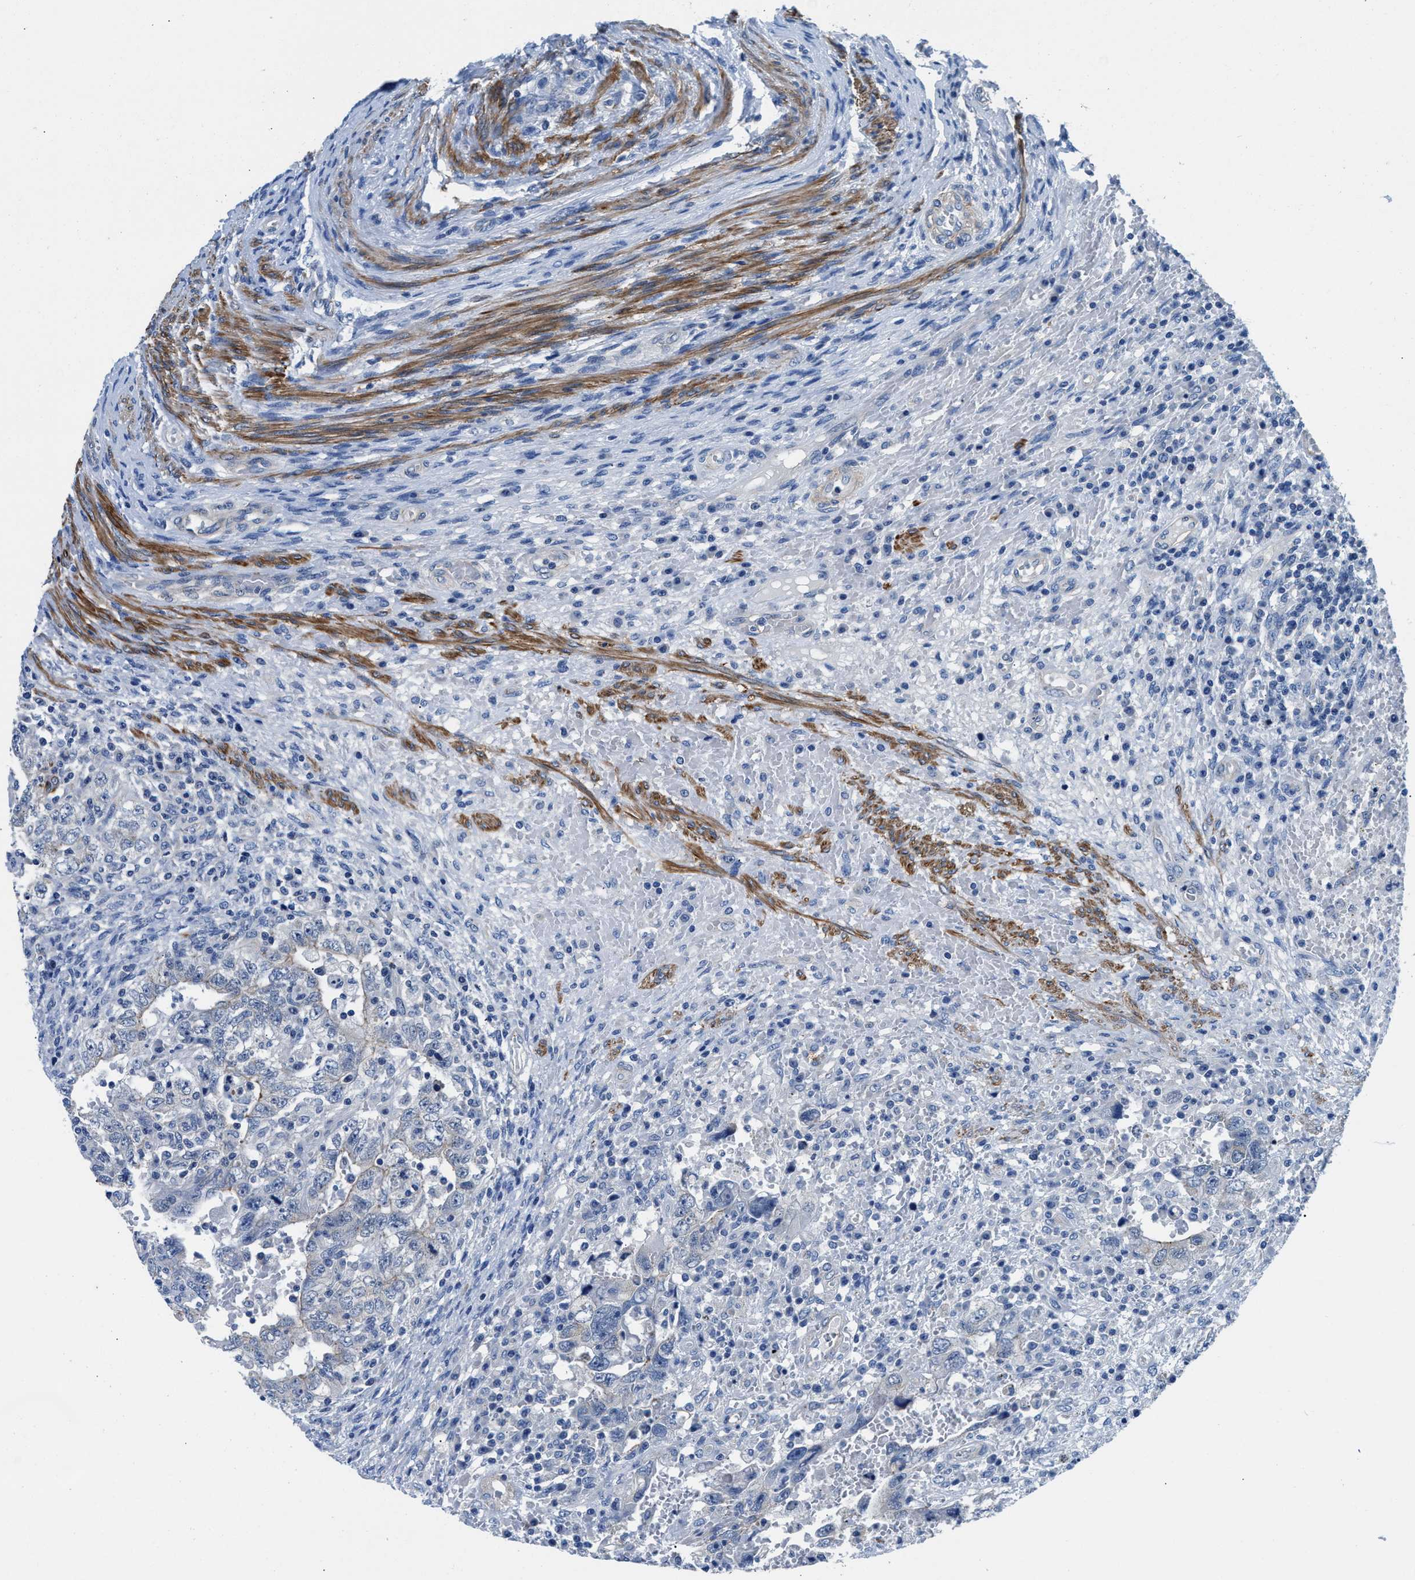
{"staining": {"intensity": "negative", "quantity": "none", "location": "none"}, "tissue": "testis cancer", "cell_type": "Tumor cells", "image_type": "cancer", "snomed": [{"axis": "morphology", "description": "Carcinoma, Embryonal, NOS"}, {"axis": "topography", "description": "Testis"}], "caption": "A high-resolution micrograph shows immunohistochemistry (IHC) staining of embryonal carcinoma (testis), which exhibits no significant positivity in tumor cells.", "gene": "PARG", "patient": {"sex": "male", "age": 26}}